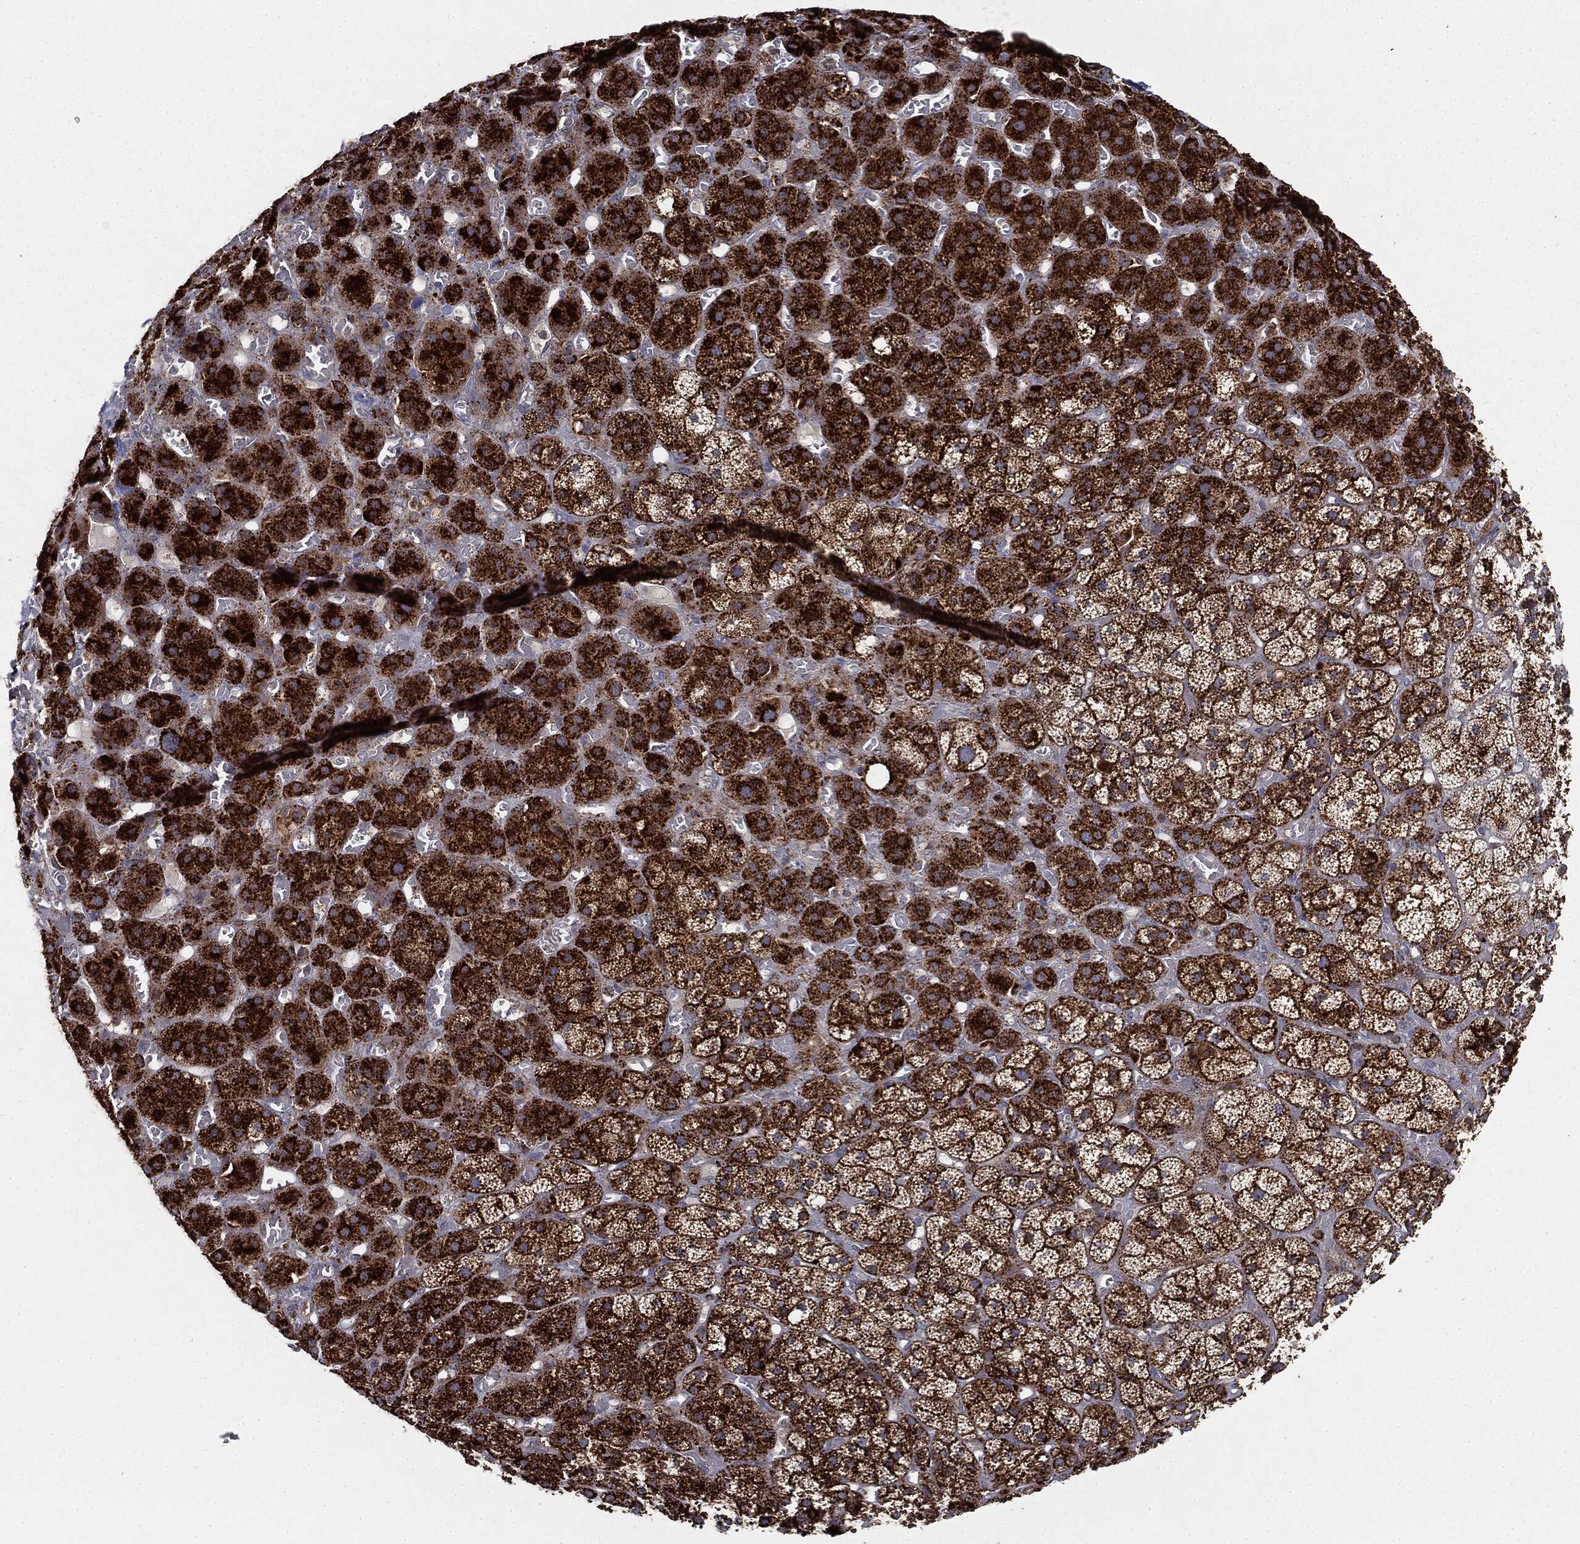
{"staining": {"intensity": "strong", "quantity": ">75%", "location": "cytoplasmic/membranous"}, "tissue": "adrenal gland", "cell_type": "Glandular cells", "image_type": "normal", "snomed": [{"axis": "morphology", "description": "Normal tissue, NOS"}, {"axis": "topography", "description": "Adrenal gland"}], "caption": "Protein staining of unremarkable adrenal gland demonstrates strong cytoplasmic/membranous positivity in approximately >75% of glandular cells.", "gene": "CTSA", "patient": {"sex": "male", "age": 70}}